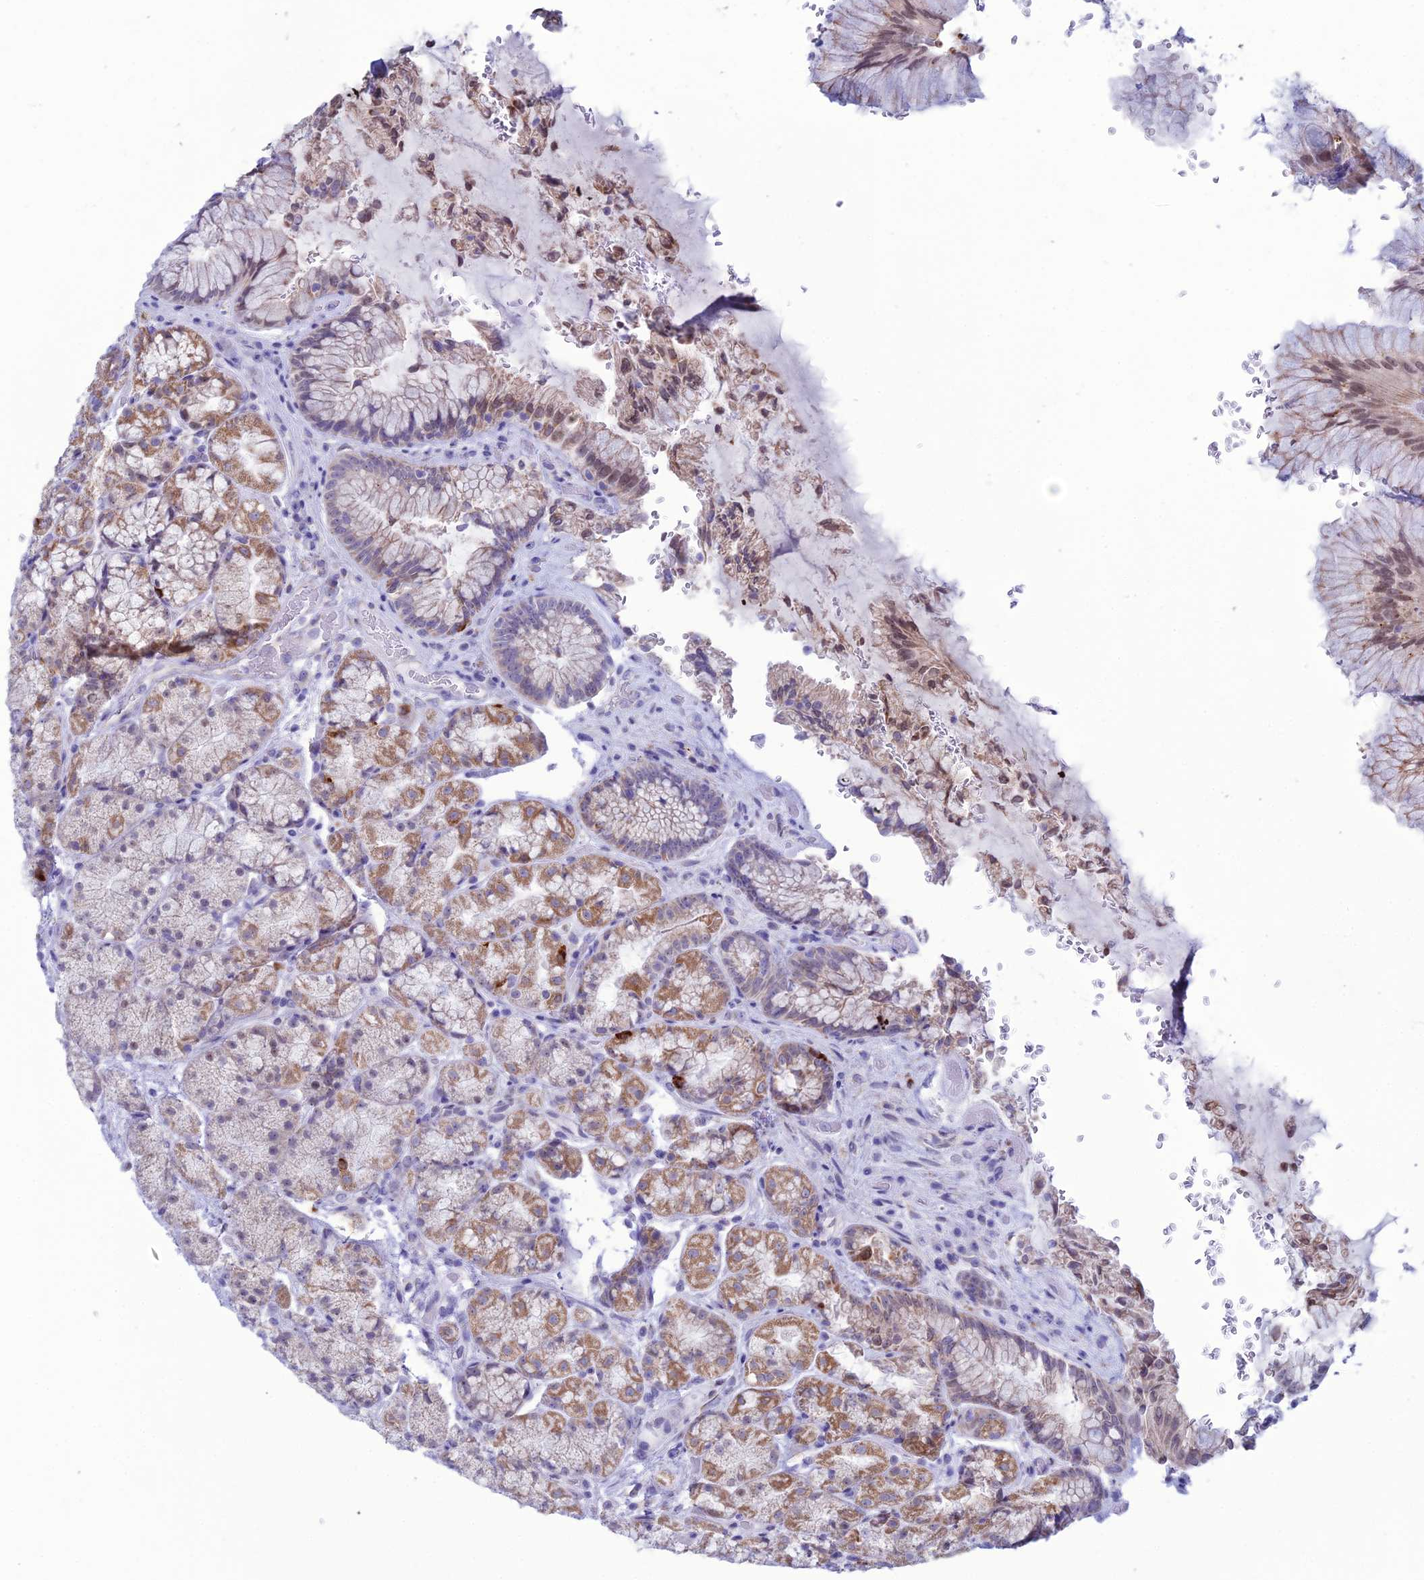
{"staining": {"intensity": "moderate", "quantity": "25%-75%", "location": "cytoplasmic/membranous,nuclear"}, "tissue": "stomach", "cell_type": "Glandular cells", "image_type": "normal", "snomed": [{"axis": "morphology", "description": "Normal tissue, NOS"}, {"axis": "topography", "description": "Stomach"}], "caption": "Moderate cytoplasmic/membranous,nuclear positivity for a protein is appreciated in approximately 25%-75% of glandular cells of normal stomach using IHC.", "gene": "CFAP210", "patient": {"sex": "male", "age": 63}}